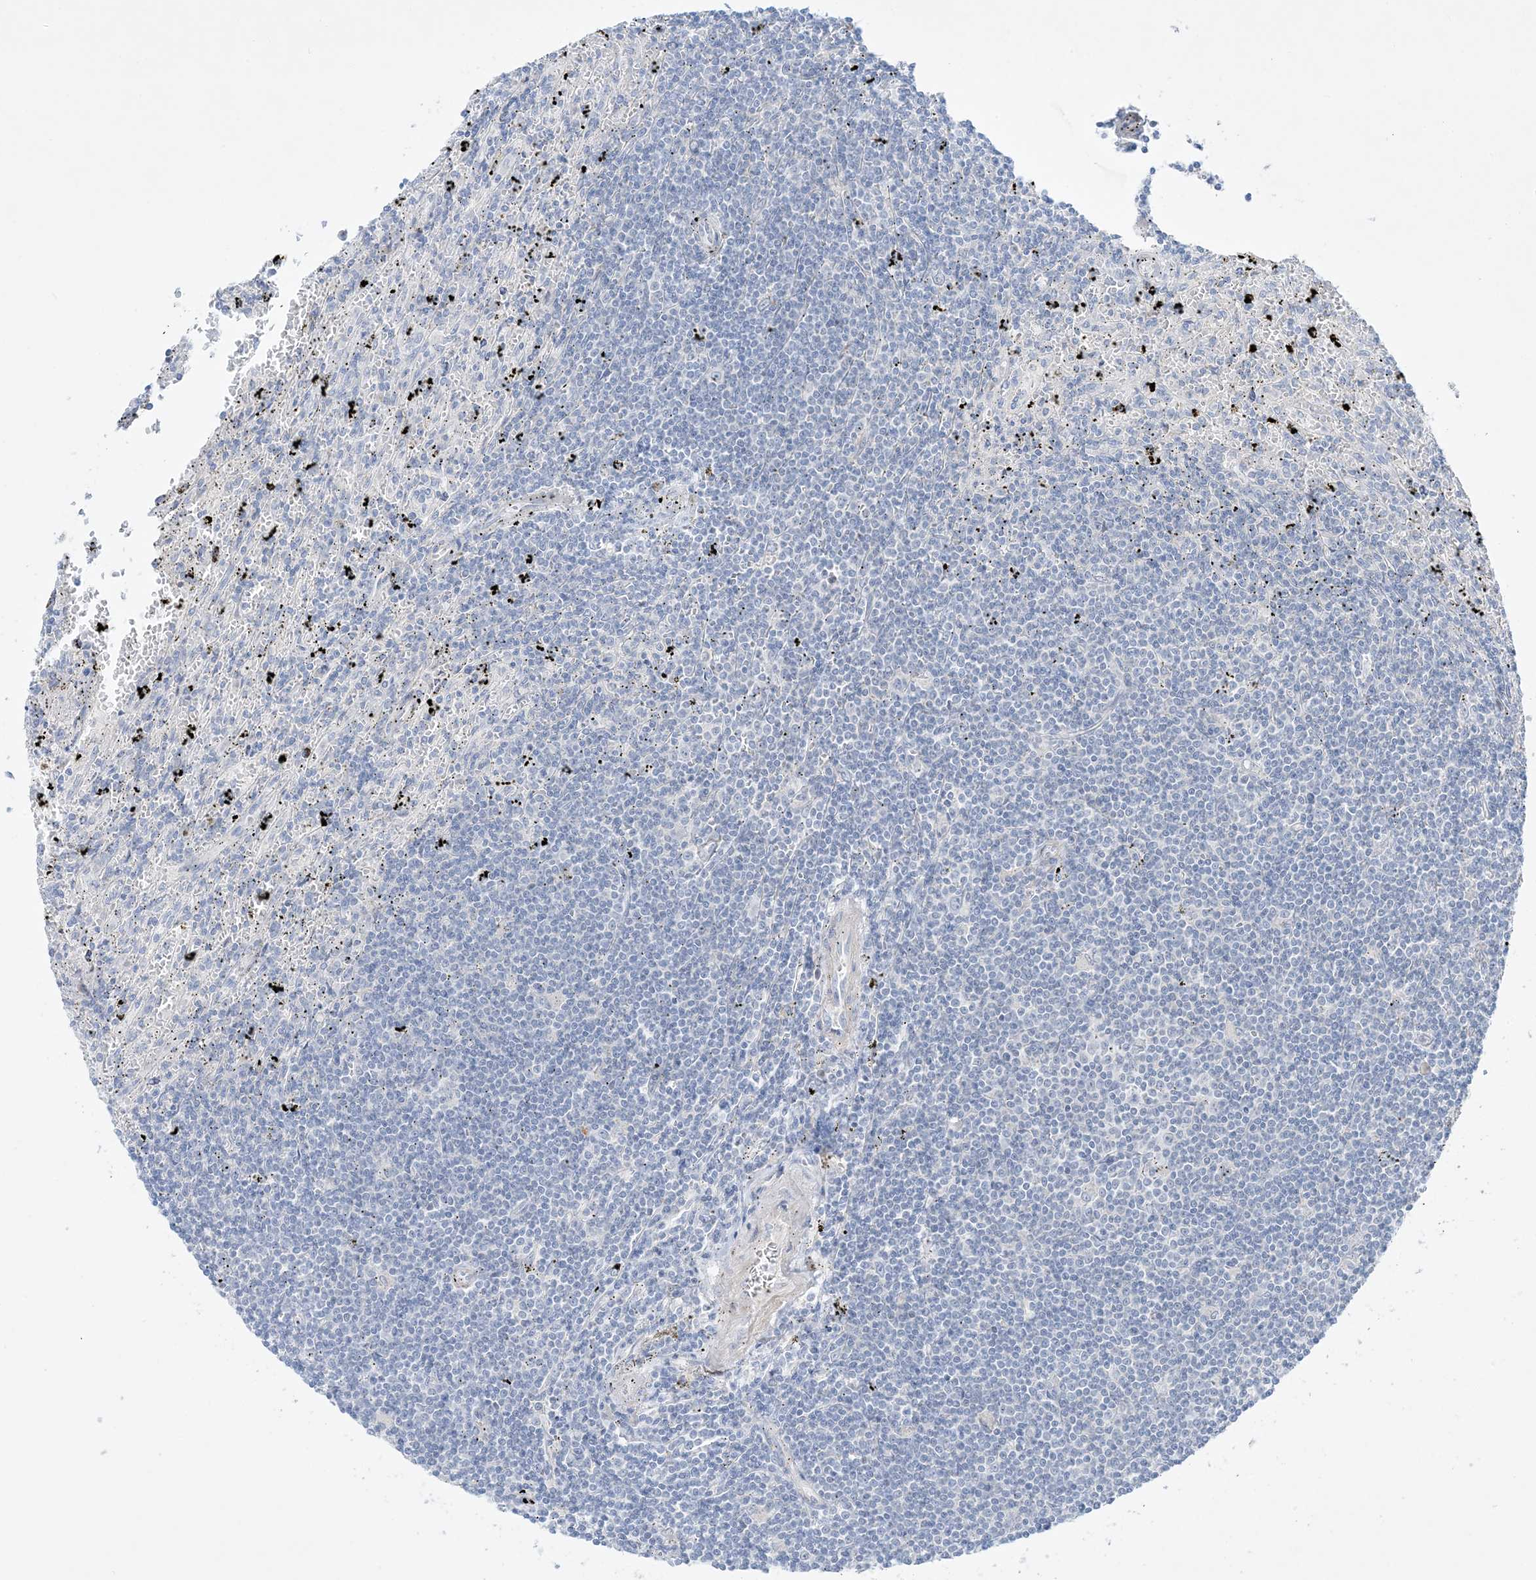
{"staining": {"intensity": "negative", "quantity": "none", "location": "none"}, "tissue": "lymphoma", "cell_type": "Tumor cells", "image_type": "cancer", "snomed": [{"axis": "morphology", "description": "Malignant lymphoma, non-Hodgkin's type, Low grade"}, {"axis": "topography", "description": "Spleen"}], "caption": "Tumor cells are negative for brown protein staining in lymphoma. Brightfield microscopy of immunohistochemistry stained with DAB (brown) and hematoxylin (blue), captured at high magnification.", "gene": "FAM184A", "patient": {"sex": "male", "age": 76}}